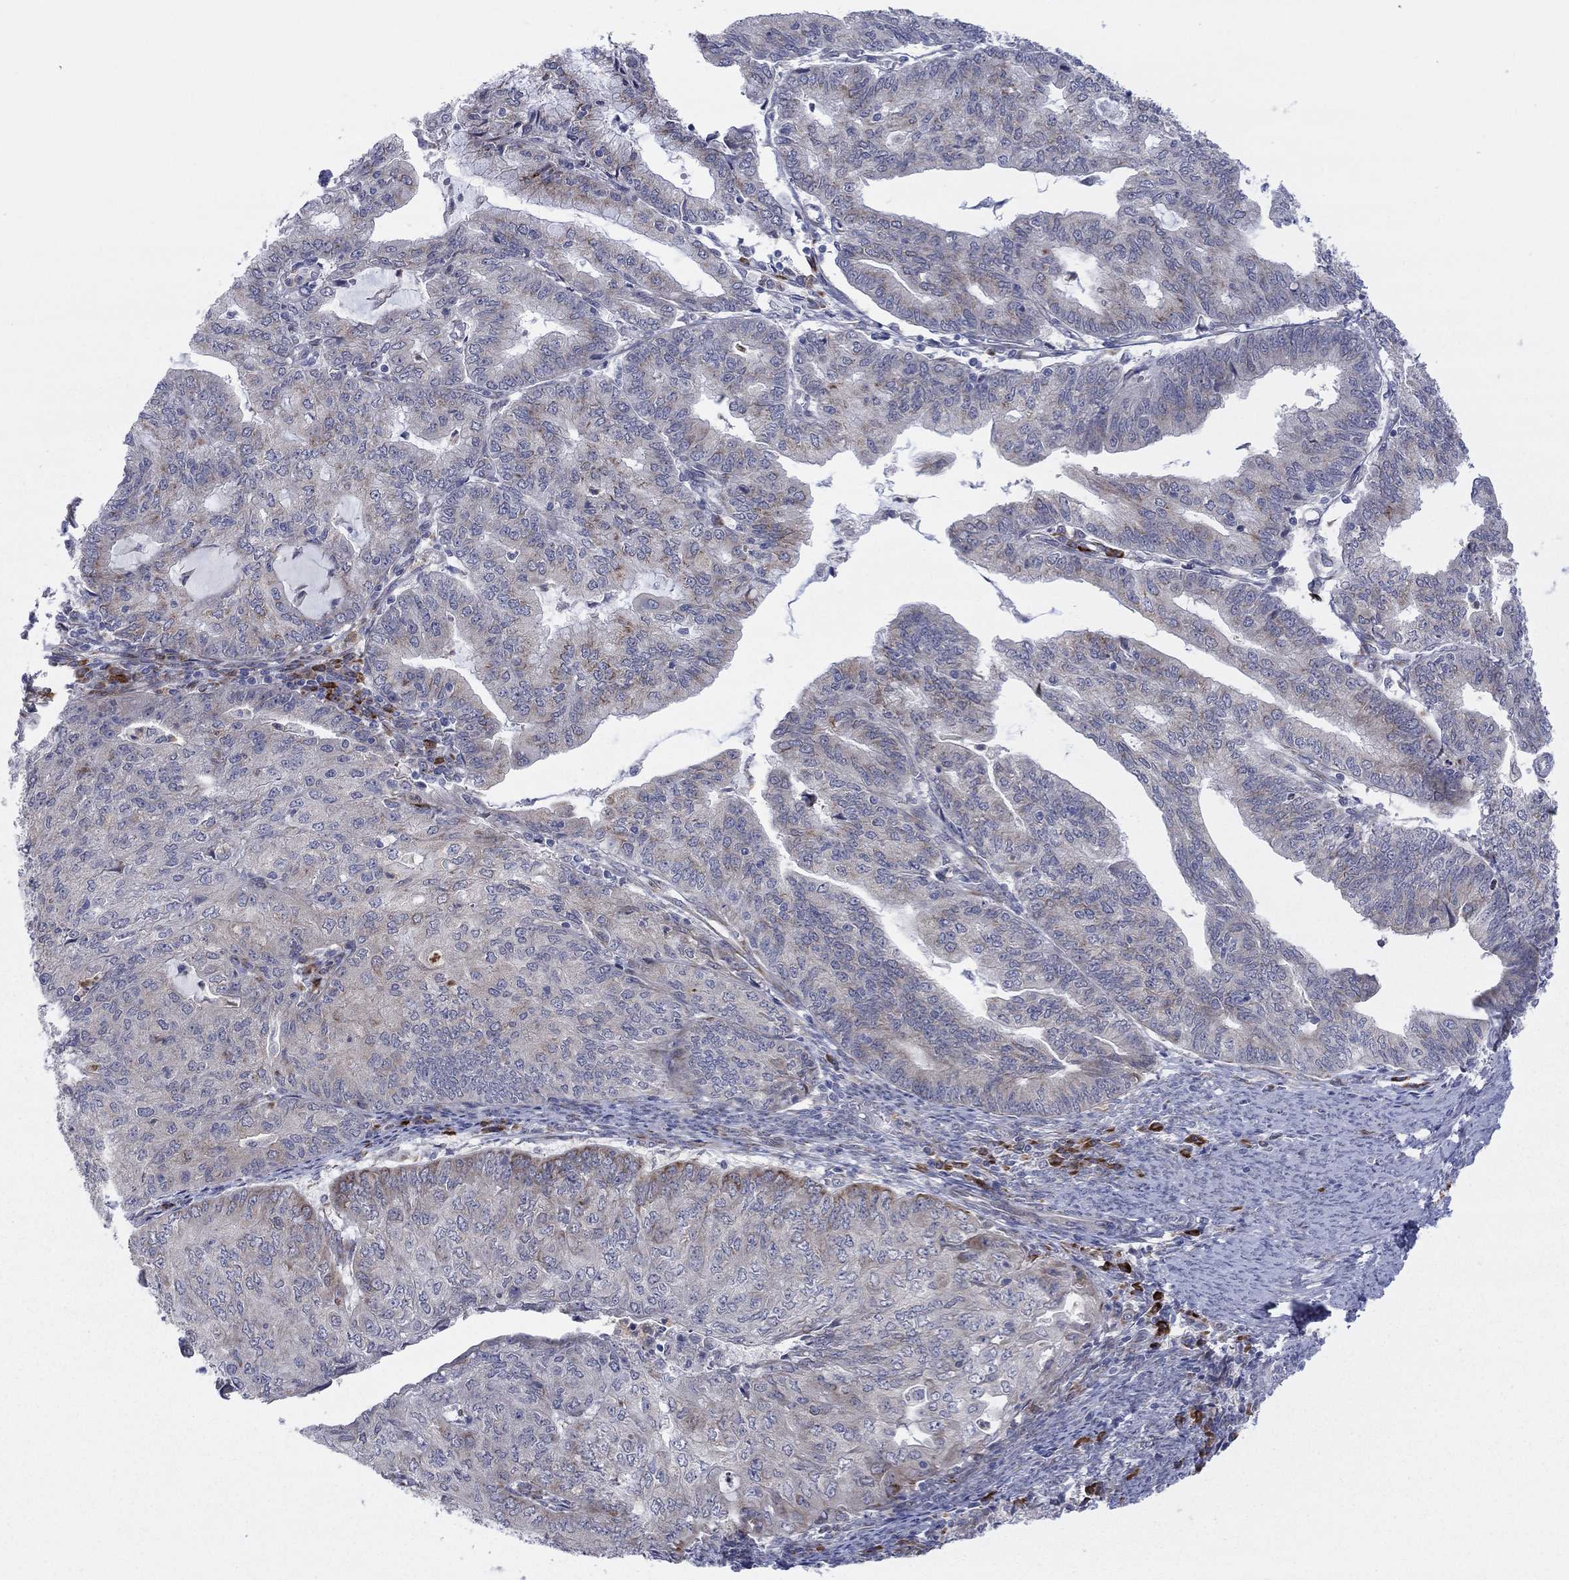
{"staining": {"intensity": "weak", "quantity": "25%-75%", "location": "cytoplasmic/membranous"}, "tissue": "endometrial cancer", "cell_type": "Tumor cells", "image_type": "cancer", "snomed": [{"axis": "morphology", "description": "Adenocarcinoma, NOS"}, {"axis": "topography", "description": "Endometrium"}], "caption": "Endometrial cancer stained with a protein marker reveals weak staining in tumor cells.", "gene": "TTC21B", "patient": {"sex": "female", "age": 82}}